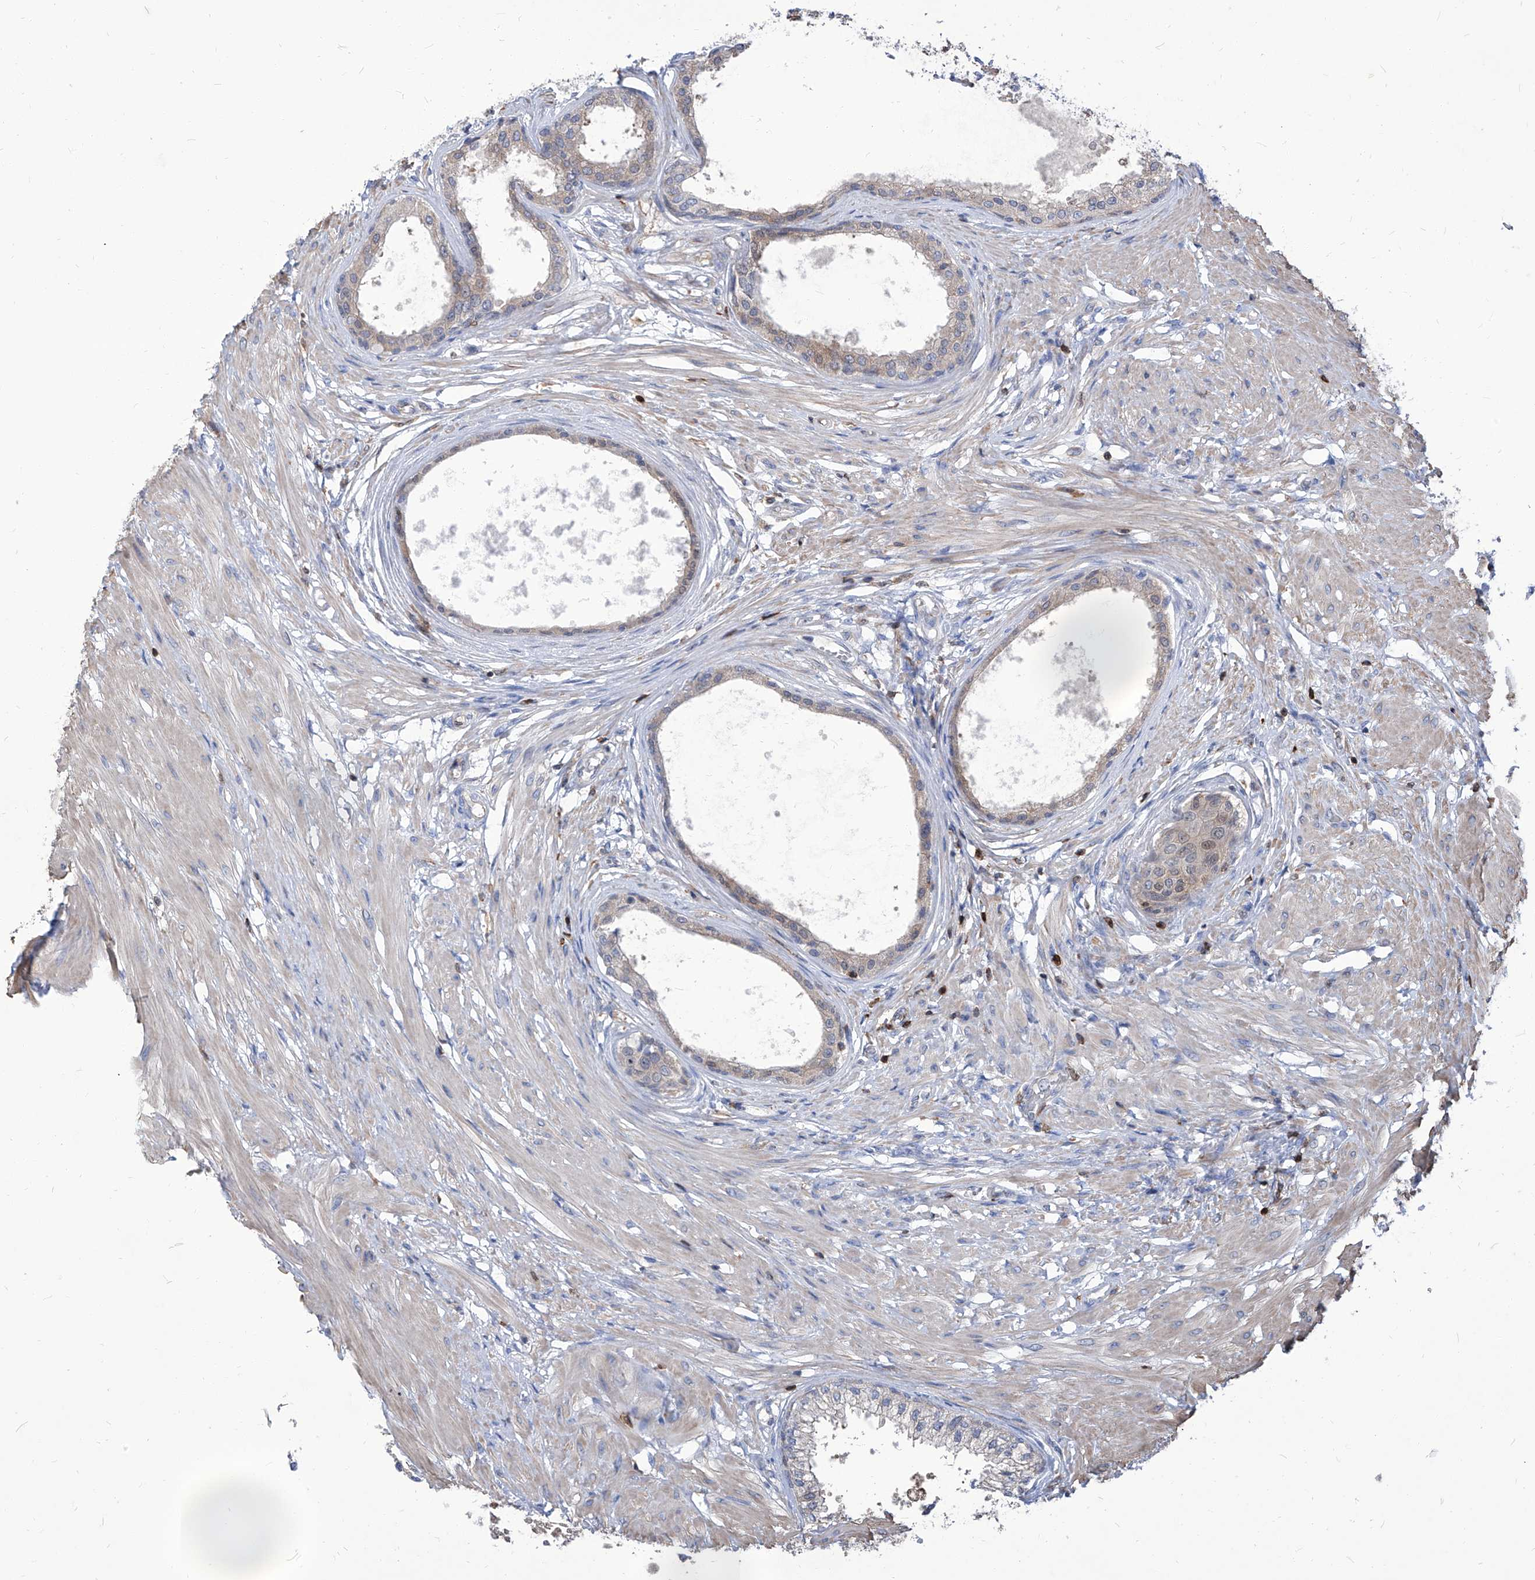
{"staining": {"intensity": "moderate", "quantity": "<25%", "location": "cytoplasmic/membranous,nuclear"}, "tissue": "prostate", "cell_type": "Glandular cells", "image_type": "normal", "snomed": [{"axis": "morphology", "description": "Normal tissue, NOS"}, {"axis": "topography", "description": "Prostate"}], "caption": "The photomicrograph reveals immunohistochemical staining of benign prostate. There is moderate cytoplasmic/membranous,nuclear positivity is present in approximately <25% of glandular cells. The staining was performed using DAB, with brown indicating positive protein expression. Nuclei are stained blue with hematoxylin.", "gene": "ABRACL", "patient": {"sex": "male", "age": 48}}